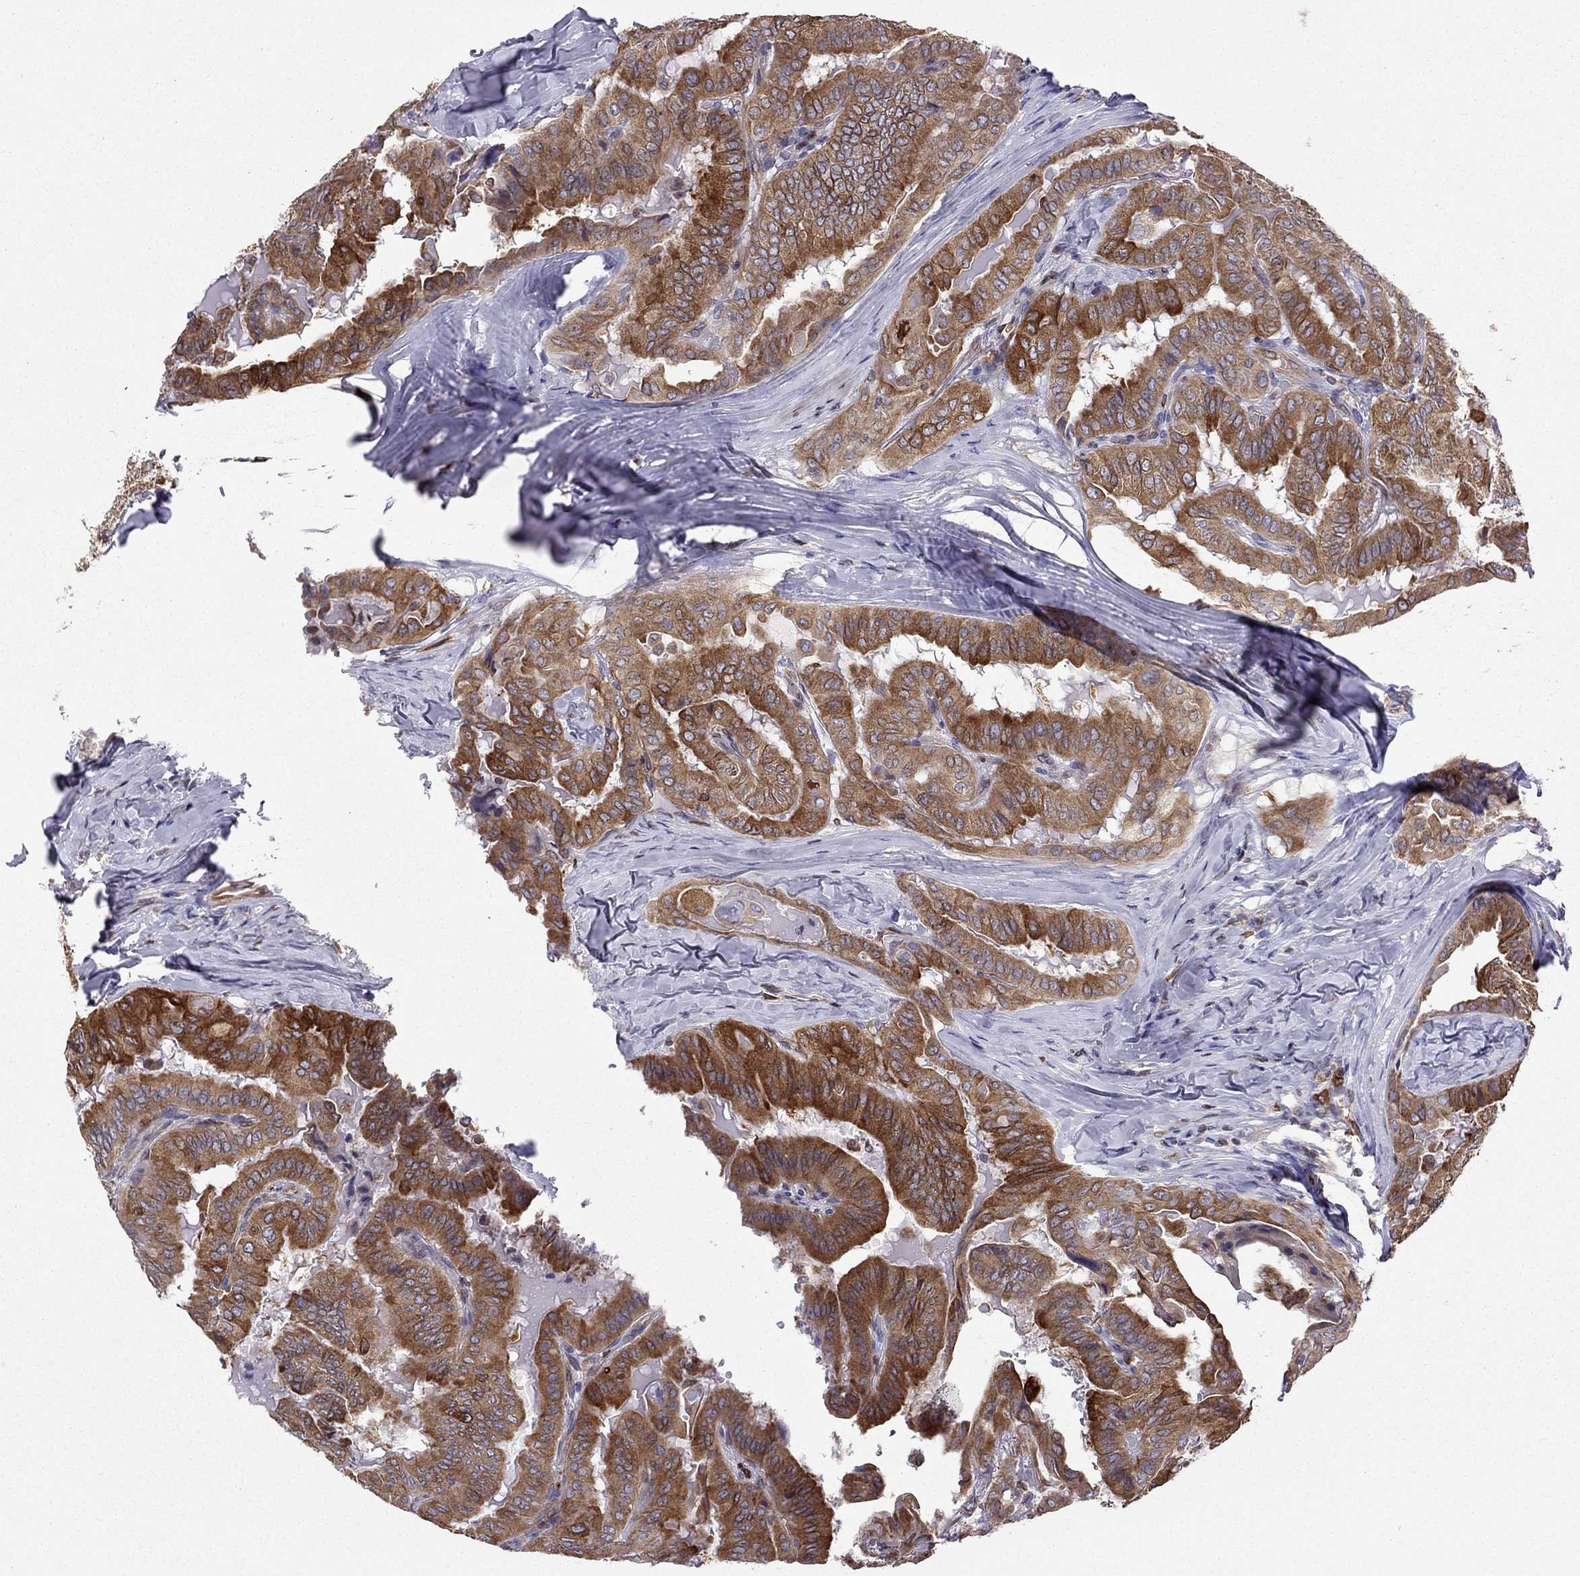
{"staining": {"intensity": "strong", "quantity": "<25%", "location": "cytoplasmic/membranous"}, "tissue": "thyroid cancer", "cell_type": "Tumor cells", "image_type": "cancer", "snomed": [{"axis": "morphology", "description": "Papillary adenocarcinoma, NOS"}, {"axis": "topography", "description": "Thyroid gland"}], "caption": "IHC image of thyroid papillary adenocarcinoma stained for a protein (brown), which demonstrates medium levels of strong cytoplasmic/membranous expression in approximately <25% of tumor cells.", "gene": "GNAL", "patient": {"sex": "female", "age": 68}}